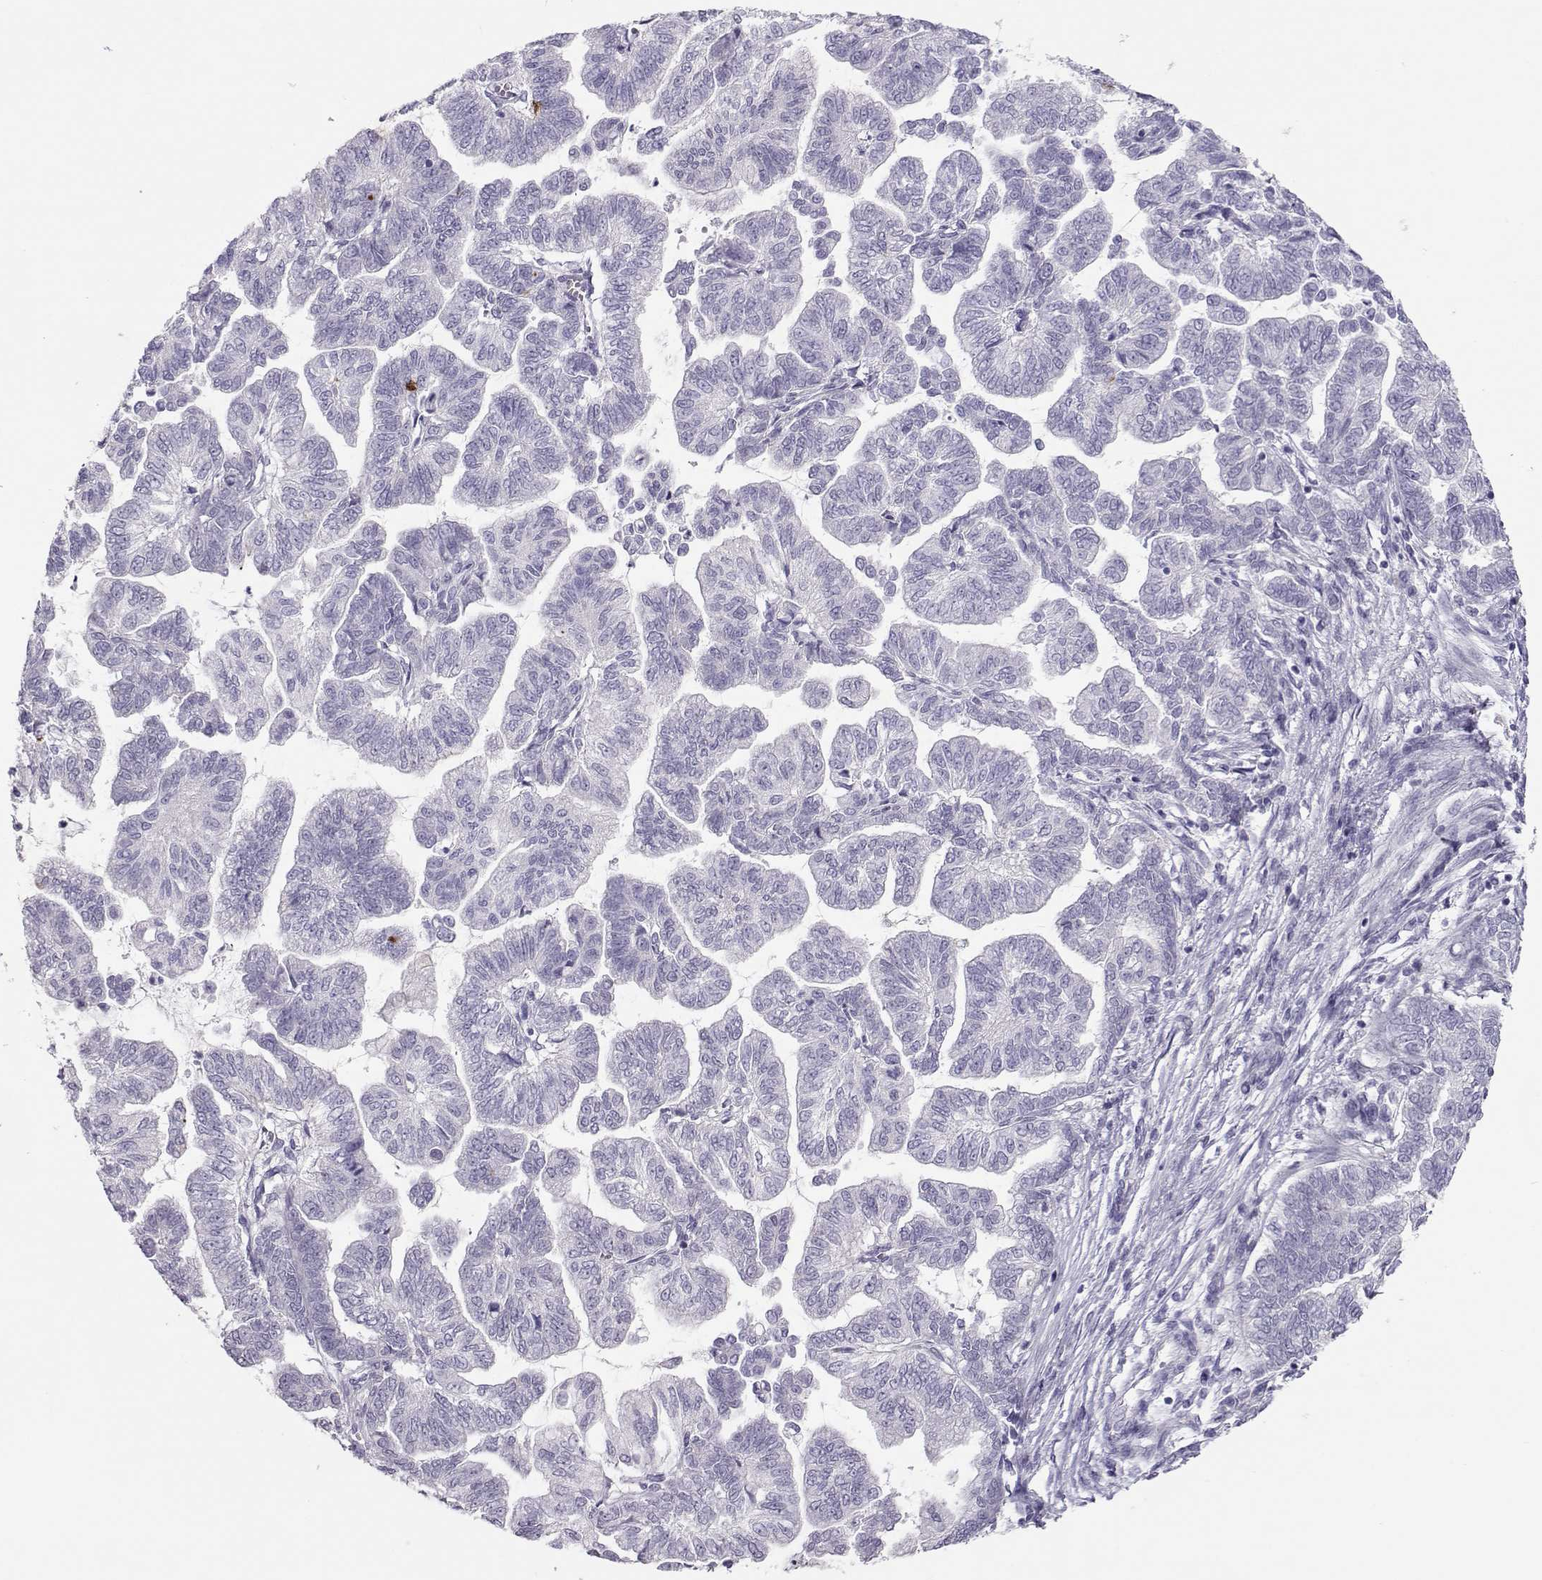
{"staining": {"intensity": "moderate", "quantity": "<25%", "location": "nuclear"}, "tissue": "stomach cancer", "cell_type": "Tumor cells", "image_type": "cancer", "snomed": [{"axis": "morphology", "description": "Adenocarcinoma, NOS"}, {"axis": "topography", "description": "Stomach"}], "caption": "Moderate nuclear protein staining is present in approximately <25% of tumor cells in stomach adenocarcinoma.", "gene": "TRPM7", "patient": {"sex": "male", "age": 83}}